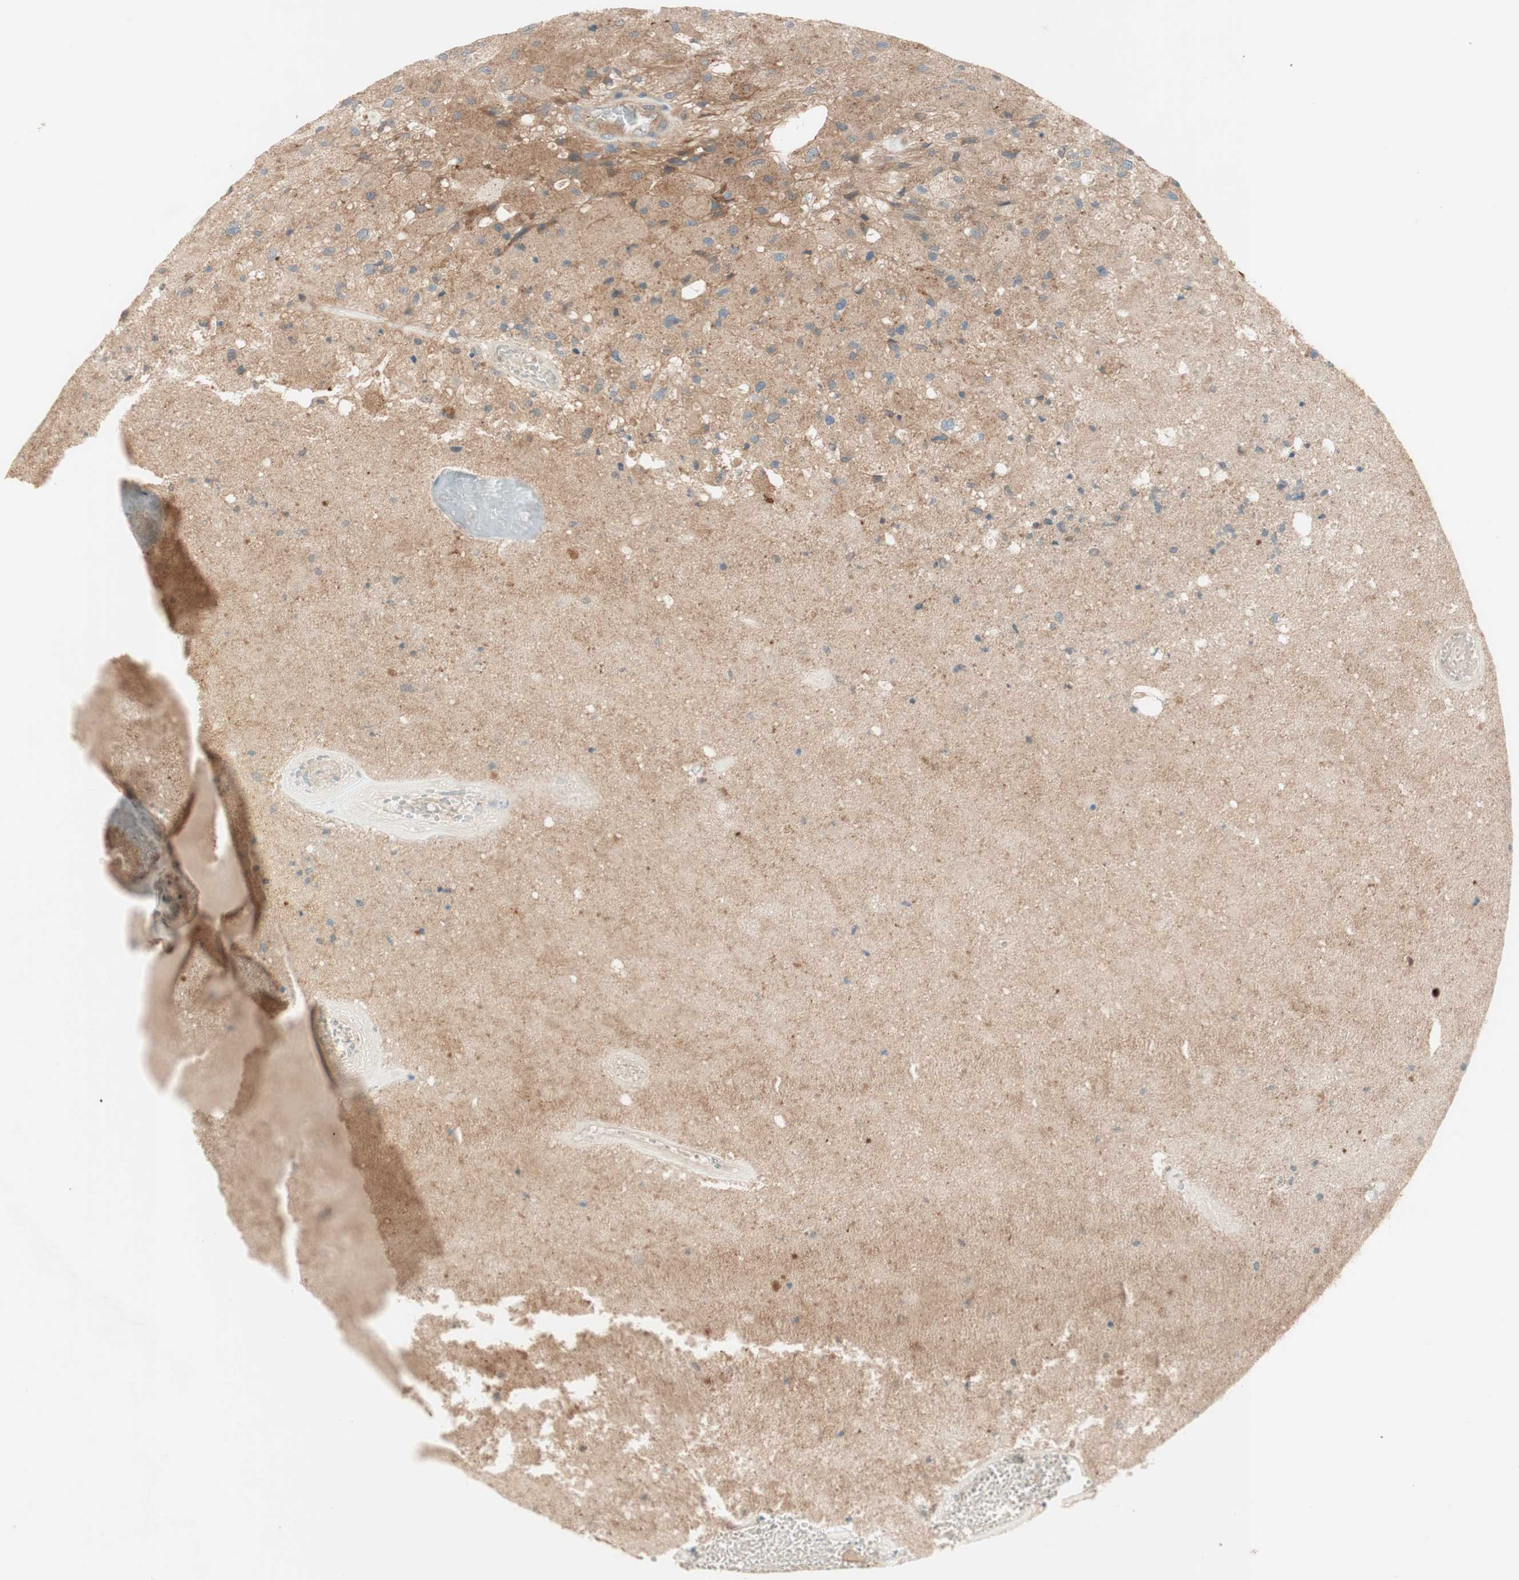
{"staining": {"intensity": "moderate", "quantity": "25%-75%", "location": "cytoplasmic/membranous"}, "tissue": "glioma", "cell_type": "Tumor cells", "image_type": "cancer", "snomed": [{"axis": "morphology", "description": "Normal tissue, NOS"}, {"axis": "morphology", "description": "Glioma, malignant, High grade"}, {"axis": "topography", "description": "Cerebral cortex"}], "caption": "There is medium levels of moderate cytoplasmic/membranous expression in tumor cells of glioma, as demonstrated by immunohistochemical staining (brown color).", "gene": "GALT", "patient": {"sex": "male", "age": 77}}